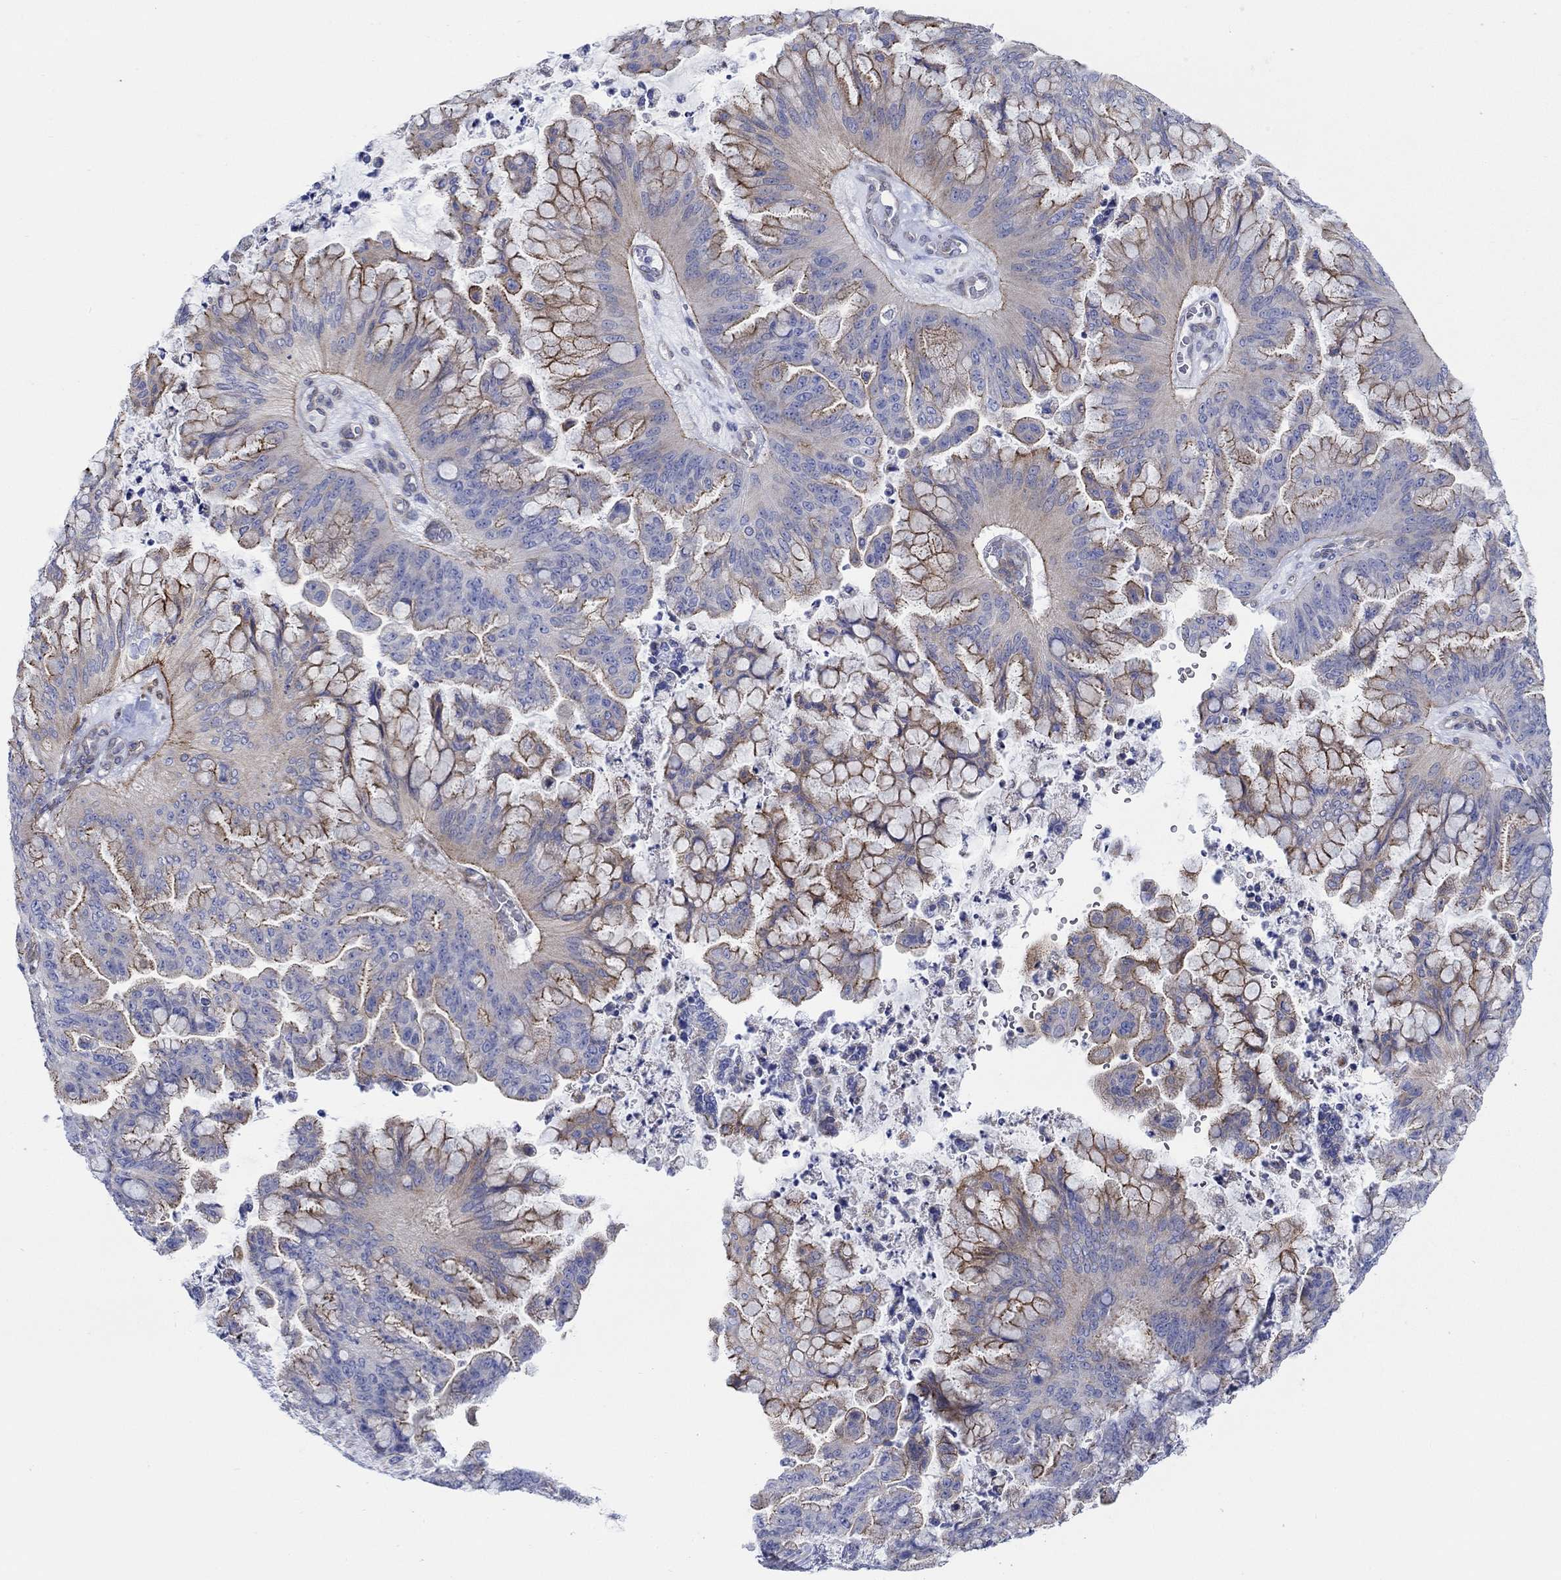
{"staining": {"intensity": "strong", "quantity": "25%-75%", "location": "cytoplasmic/membranous"}, "tissue": "ovarian cancer", "cell_type": "Tumor cells", "image_type": "cancer", "snomed": [{"axis": "morphology", "description": "Cystadenocarcinoma, mucinous, NOS"}, {"axis": "topography", "description": "Ovary"}], "caption": "Human mucinous cystadenocarcinoma (ovarian) stained with a brown dye exhibits strong cytoplasmic/membranous positive positivity in approximately 25%-75% of tumor cells.", "gene": "FMN1", "patient": {"sex": "female", "age": 67}}